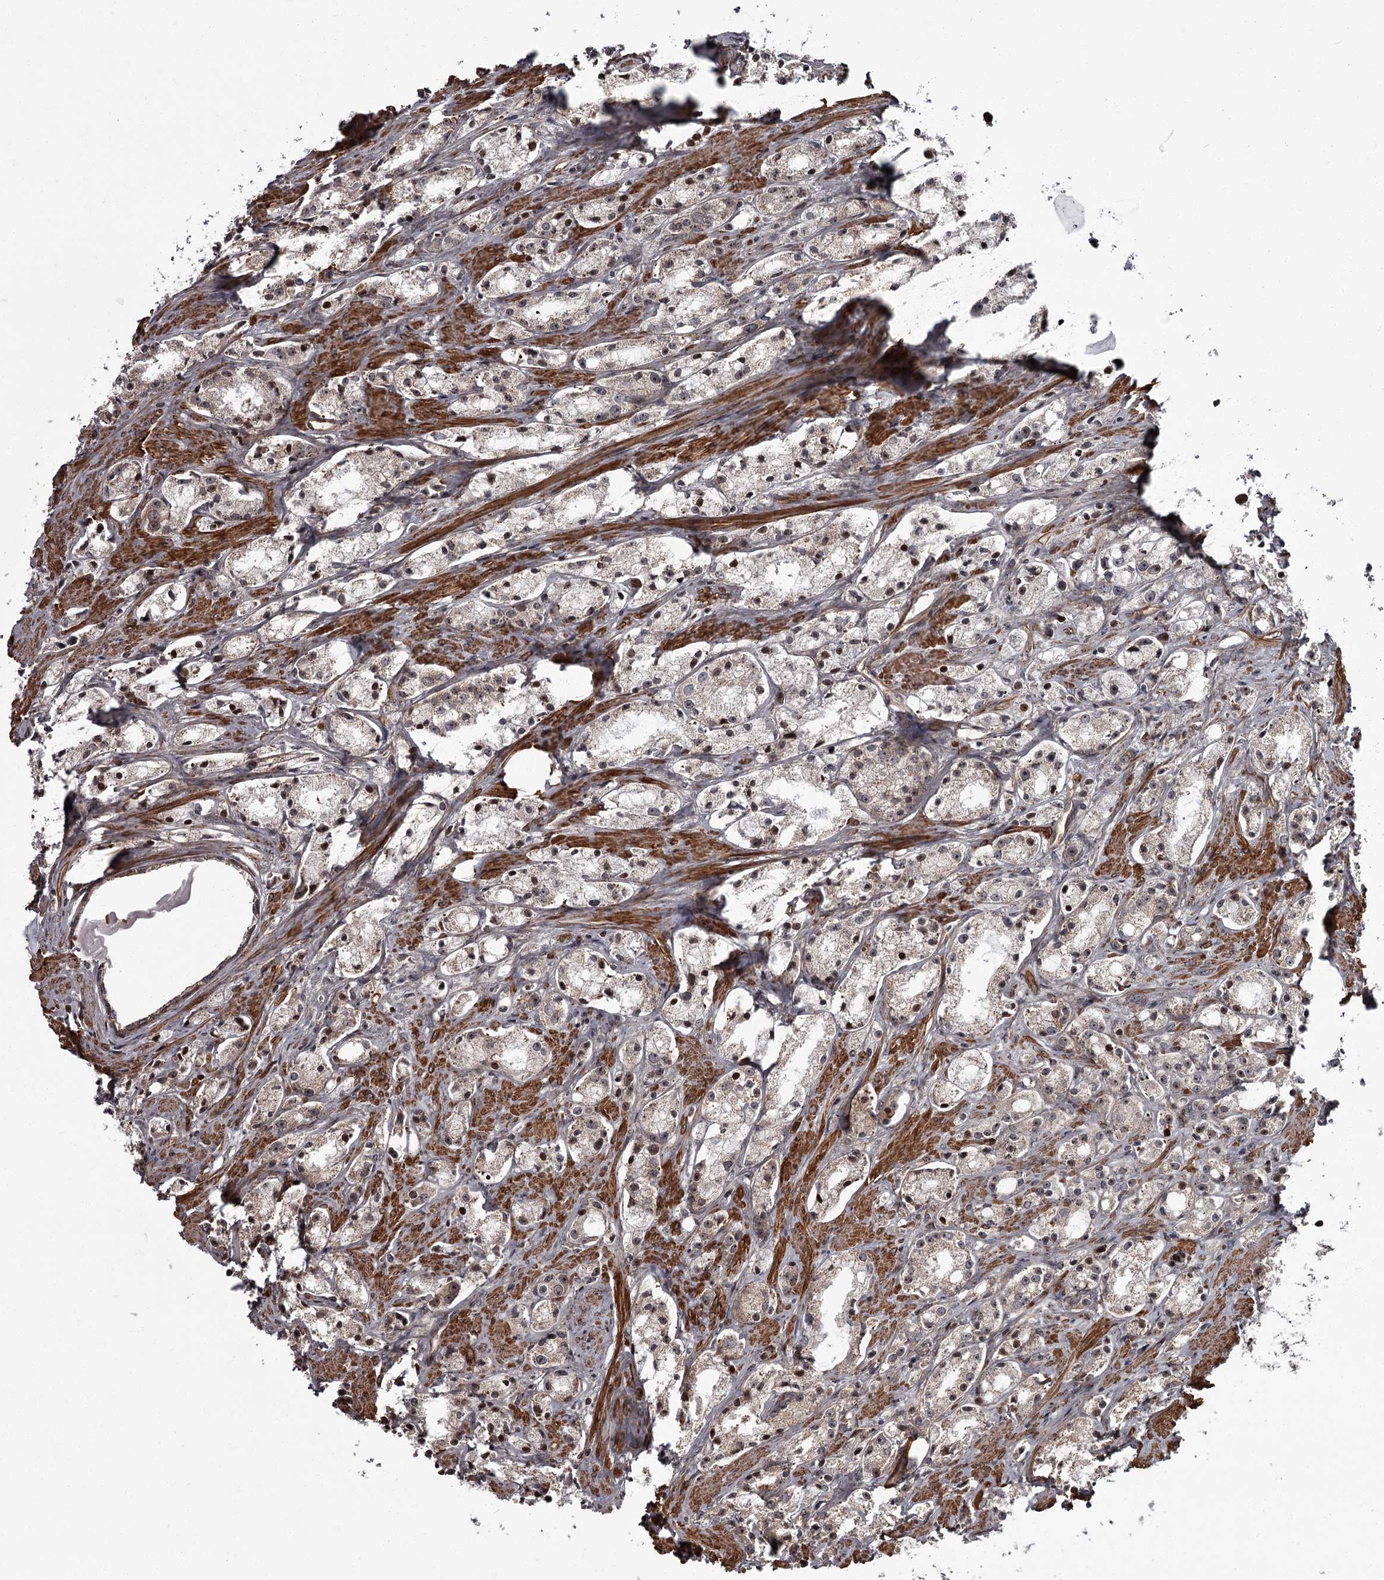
{"staining": {"intensity": "weak", "quantity": "25%-75%", "location": "cytoplasmic/membranous"}, "tissue": "prostate cancer", "cell_type": "Tumor cells", "image_type": "cancer", "snomed": [{"axis": "morphology", "description": "Adenocarcinoma, High grade"}, {"axis": "topography", "description": "Prostate"}], "caption": "High-grade adenocarcinoma (prostate) was stained to show a protein in brown. There is low levels of weak cytoplasmic/membranous staining in approximately 25%-75% of tumor cells. Immunohistochemistry stains the protein of interest in brown and the nuclei are stained blue.", "gene": "THAP9", "patient": {"sex": "male", "age": 66}}